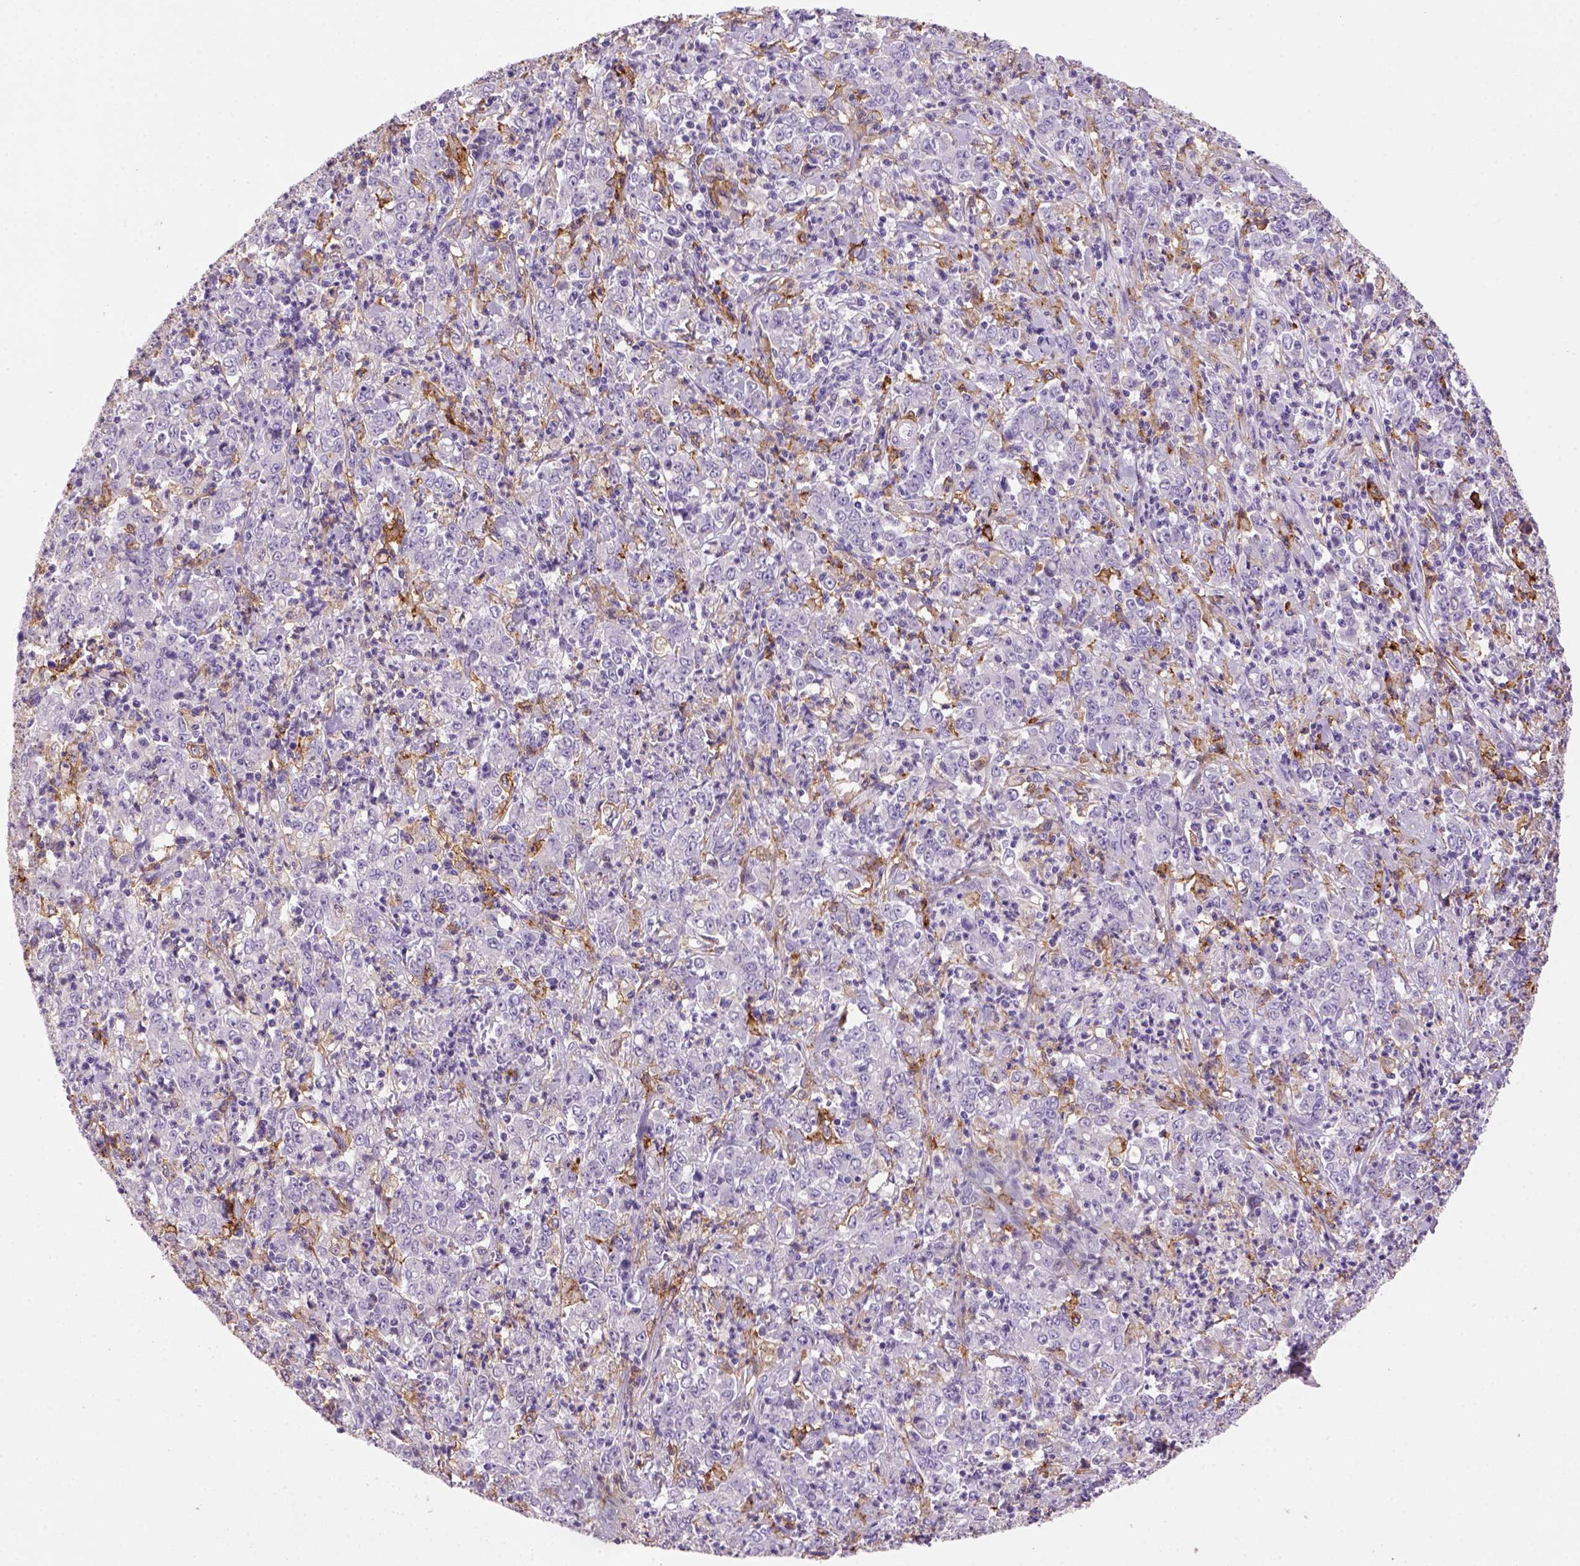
{"staining": {"intensity": "negative", "quantity": "none", "location": "none"}, "tissue": "stomach cancer", "cell_type": "Tumor cells", "image_type": "cancer", "snomed": [{"axis": "morphology", "description": "Adenocarcinoma, NOS"}, {"axis": "topography", "description": "Stomach, lower"}], "caption": "Tumor cells are negative for brown protein staining in stomach cancer.", "gene": "CD14", "patient": {"sex": "female", "age": 71}}